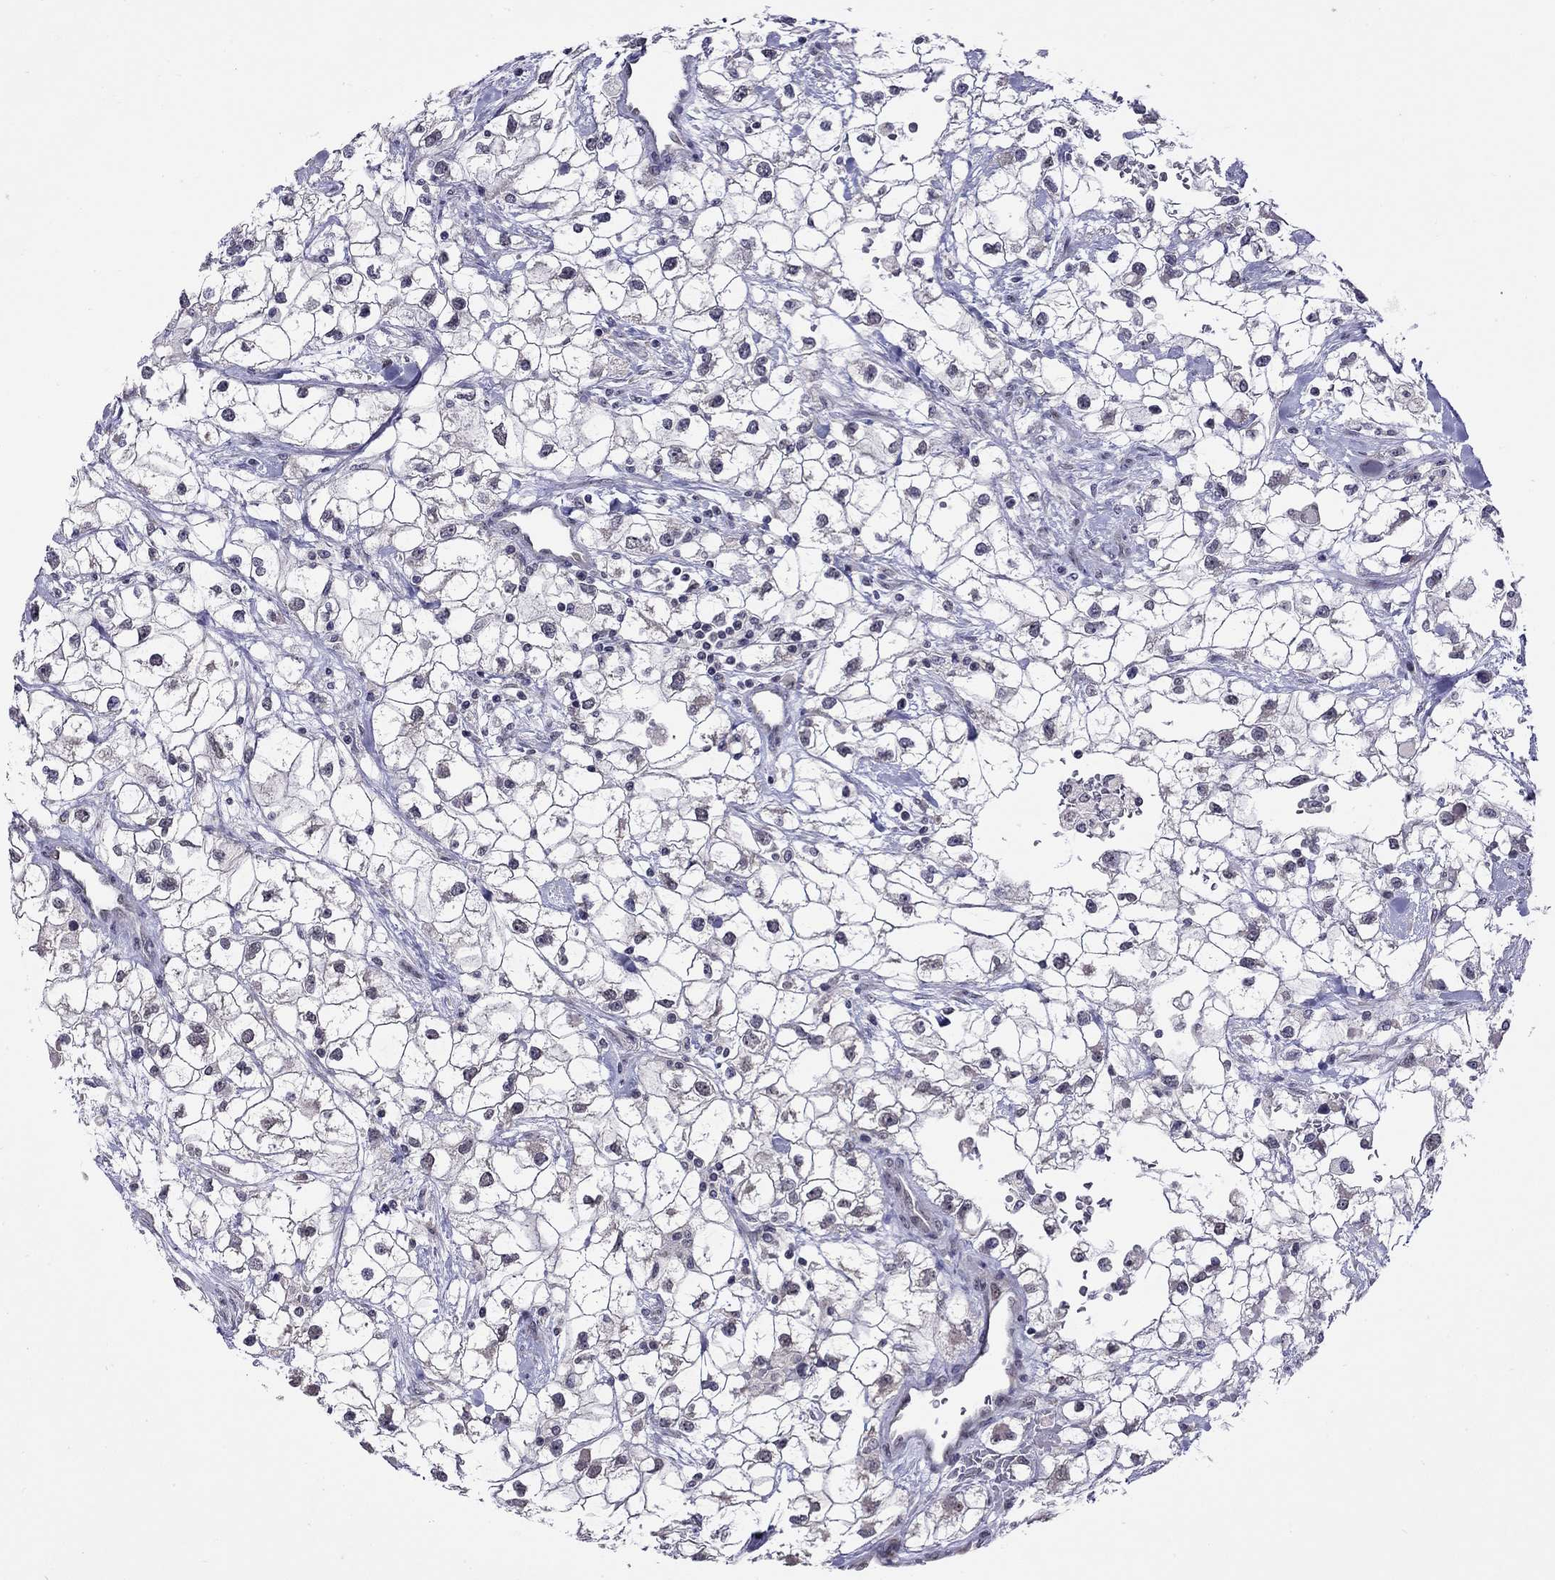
{"staining": {"intensity": "negative", "quantity": "none", "location": "none"}, "tissue": "renal cancer", "cell_type": "Tumor cells", "image_type": "cancer", "snomed": [{"axis": "morphology", "description": "Adenocarcinoma, NOS"}, {"axis": "topography", "description": "Kidney"}], "caption": "DAB immunohistochemical staining of adenocarcinoma (renal) reveals no significant staining in tumor cells. (DAB (3,3'-diaminobenzidine) immunohistochemistry, high magnification).", "gene": "HES5", "patient": {"sex": "male", "age": 59}}